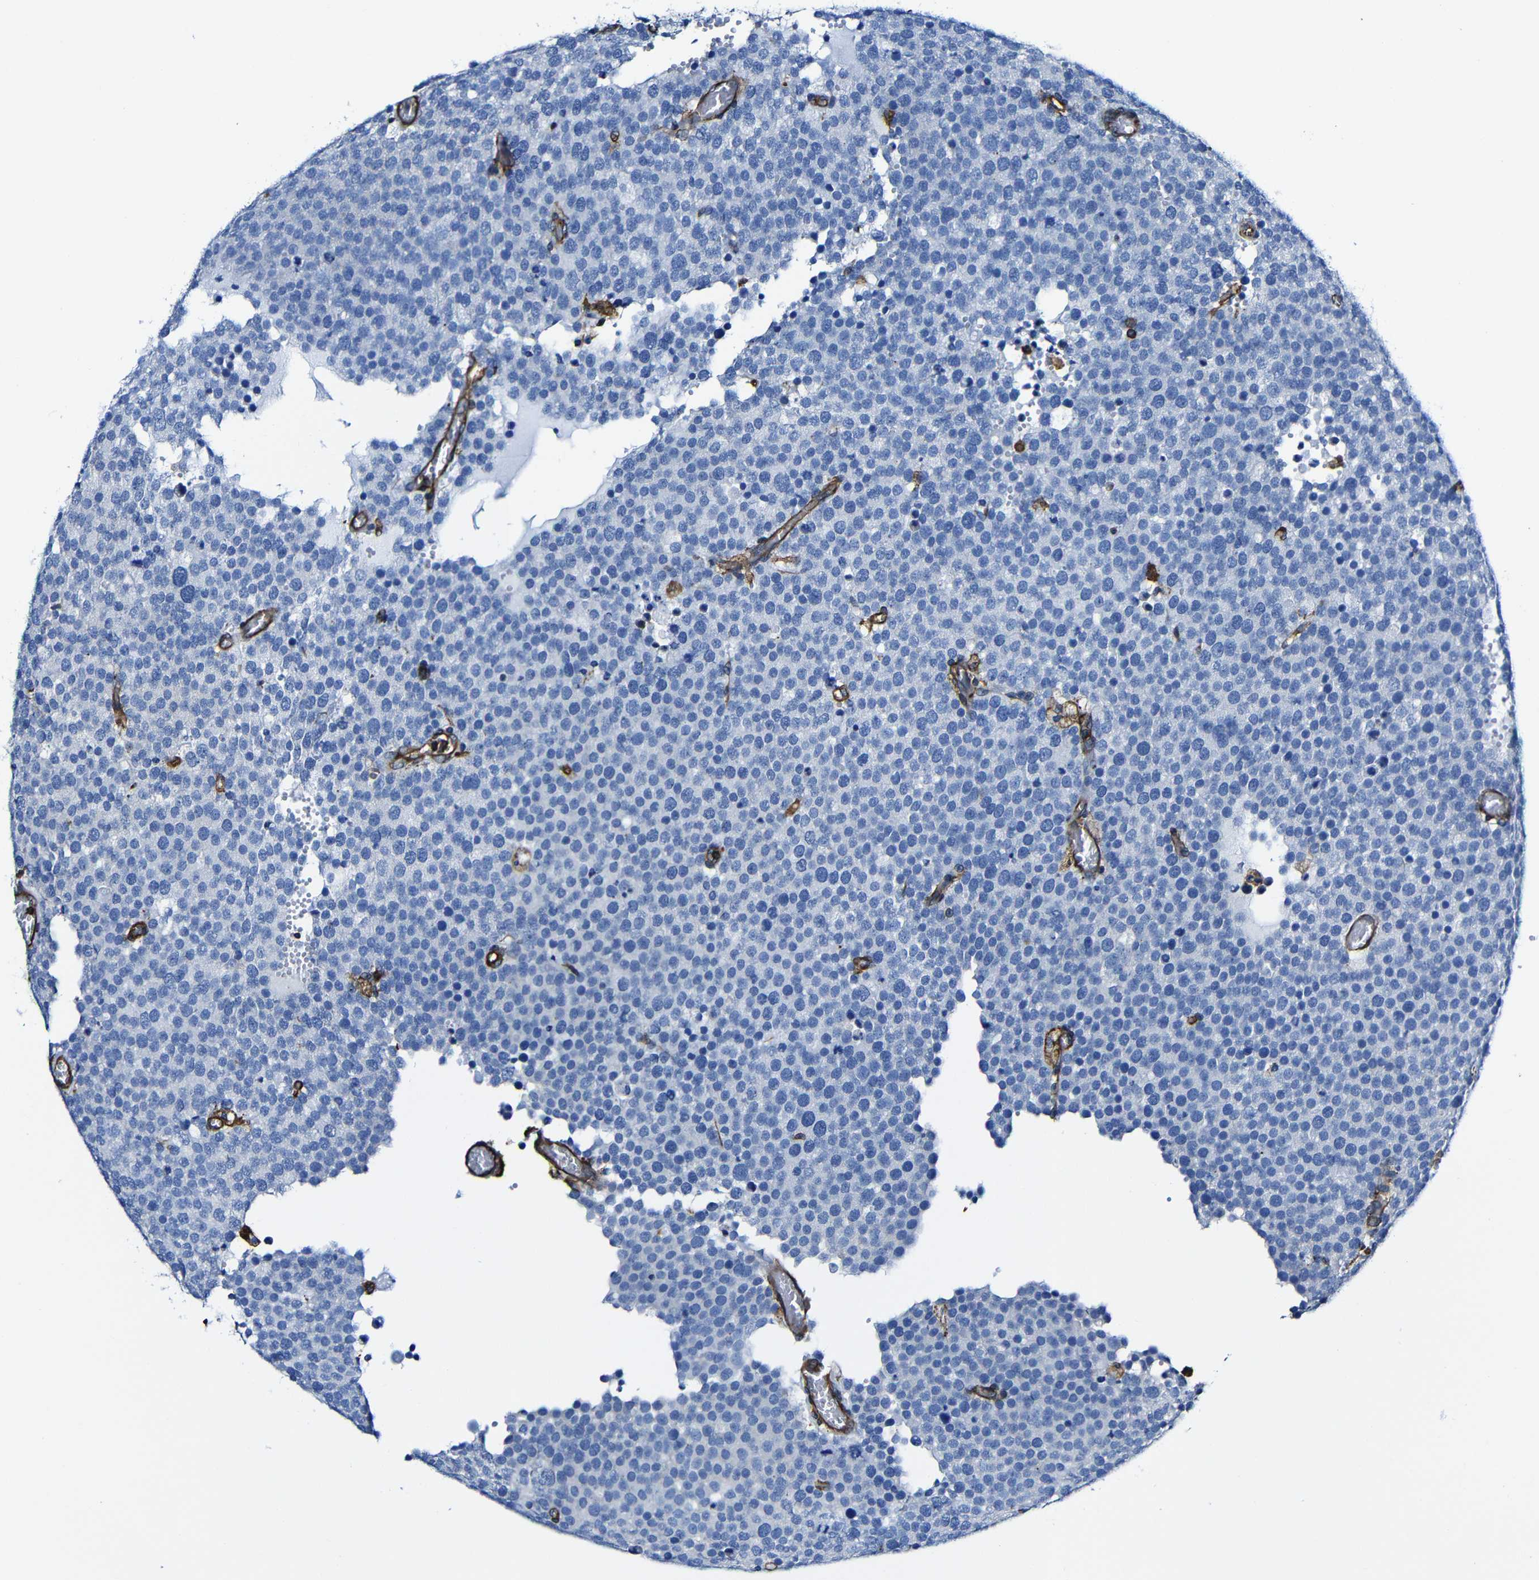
{"staining": {"intensity": "negative", "quantity": "none", "location": "none"}, "tissue": "testis cancer", "cell_type": "Tumor cells", "image_type": "cancer", "snomed": [{"axis": "morphology", "description": "Normal tissue, NOS"}, {"axis": "morphology", "description": "Seminoma, NOS"}, {"axis": "topography", "description": "Testis"}], "caption": "Tumor cells show no significant protein staining in seminoma (testis).", "gene": "MSN", "patient": {"sex": "male", "age": 71}}